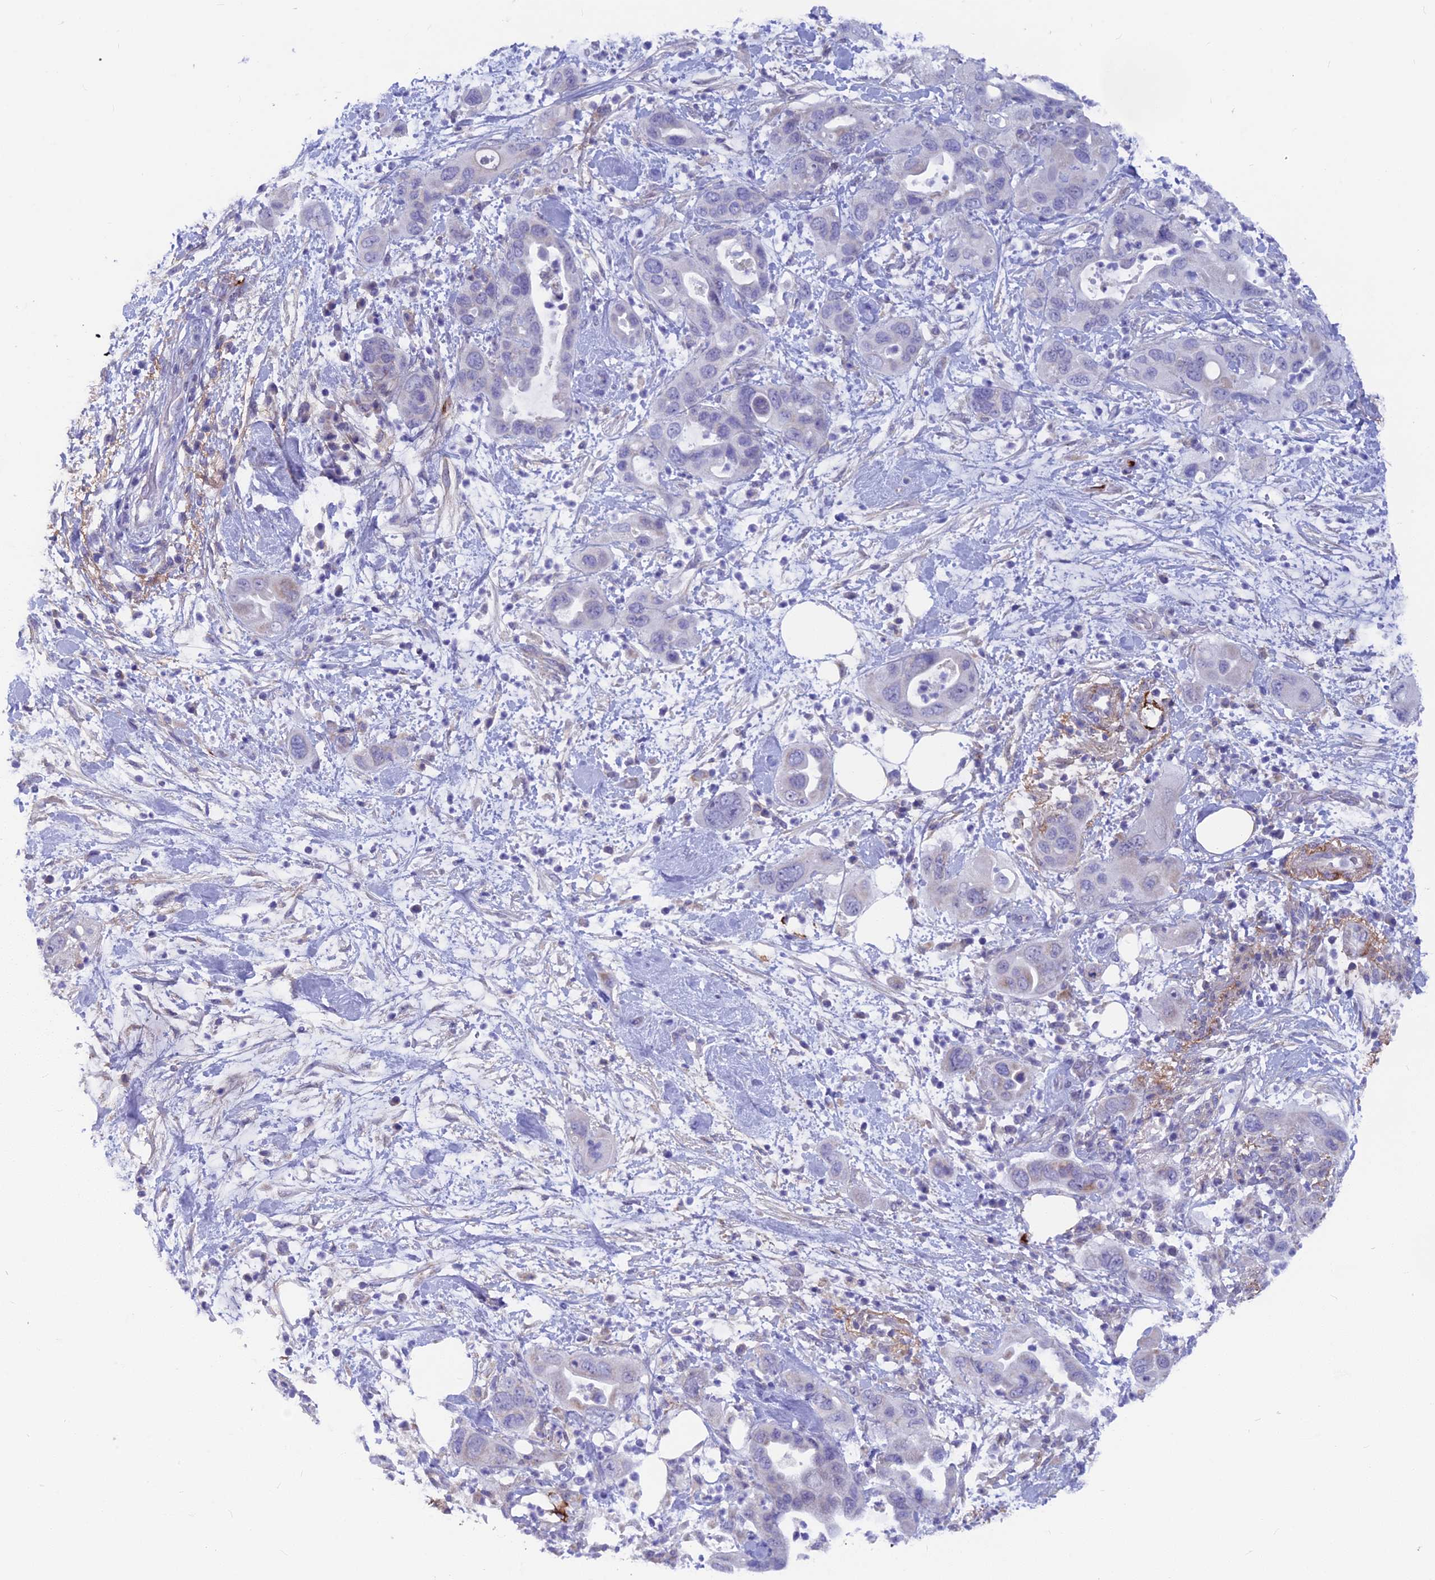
{"staining": {"intensity": "weak", "quantity": "<25%", "location": "cytoplasmic/membranous"}, "tissue": "pancreatic cancer", "cell_type": "Tumor cells", "image_type": "cancer", "snomed": [{"axis": "morphology", "description": "Adenocarcinoma, NOS"}, {"axis": "topography", "description": "Pancreas"}], "caption": "Immunohistochemical staining of human adenocarcinoma (pancreatic) shows no significant staining in tumor cells.", "gene": "PLAC9", "patient": {"sex": "female", "age": 71}}